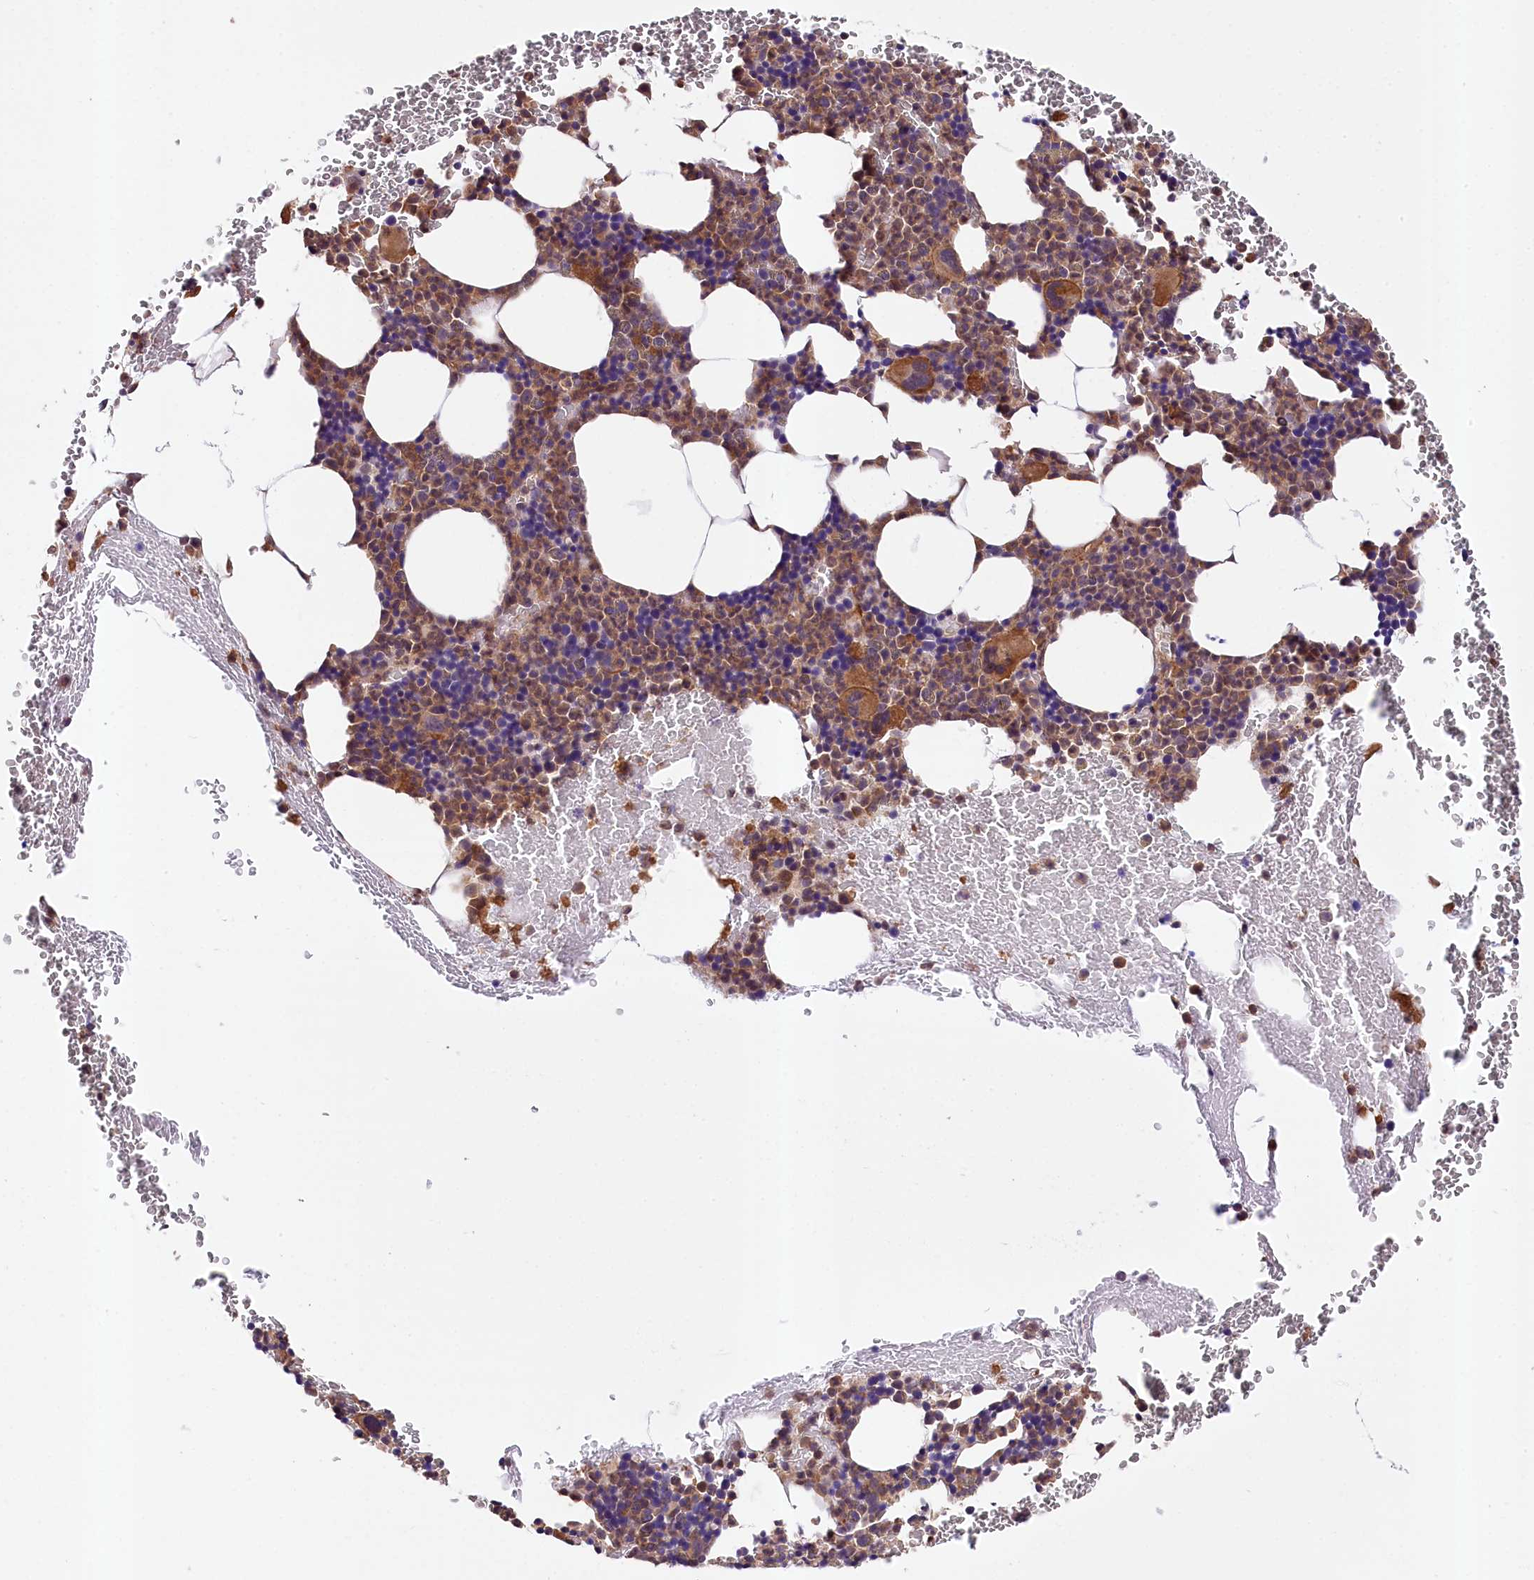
{"staining": {"intensity": "moderate", "quantity": "25%-75%", "location": "cytoplasmic/membranous"}, "tissue": "bone marrow", "cell_type": "Hematopoietic cells", "image_type": "normal", "snomed": [{"axis": "morphology", "description": "Normal tissue, NOS"}, {"axis": "topography", "description": "Bone marrow"}], "caption": "Human bone marrow stained with a brown dye demonstrates moderate cytoplasmic/membranous positive positivity in approximately 25%-75% of hematopoietic cells.", "gene": "SKIDA1", "patient": {"sex": "male", "age": 75}}